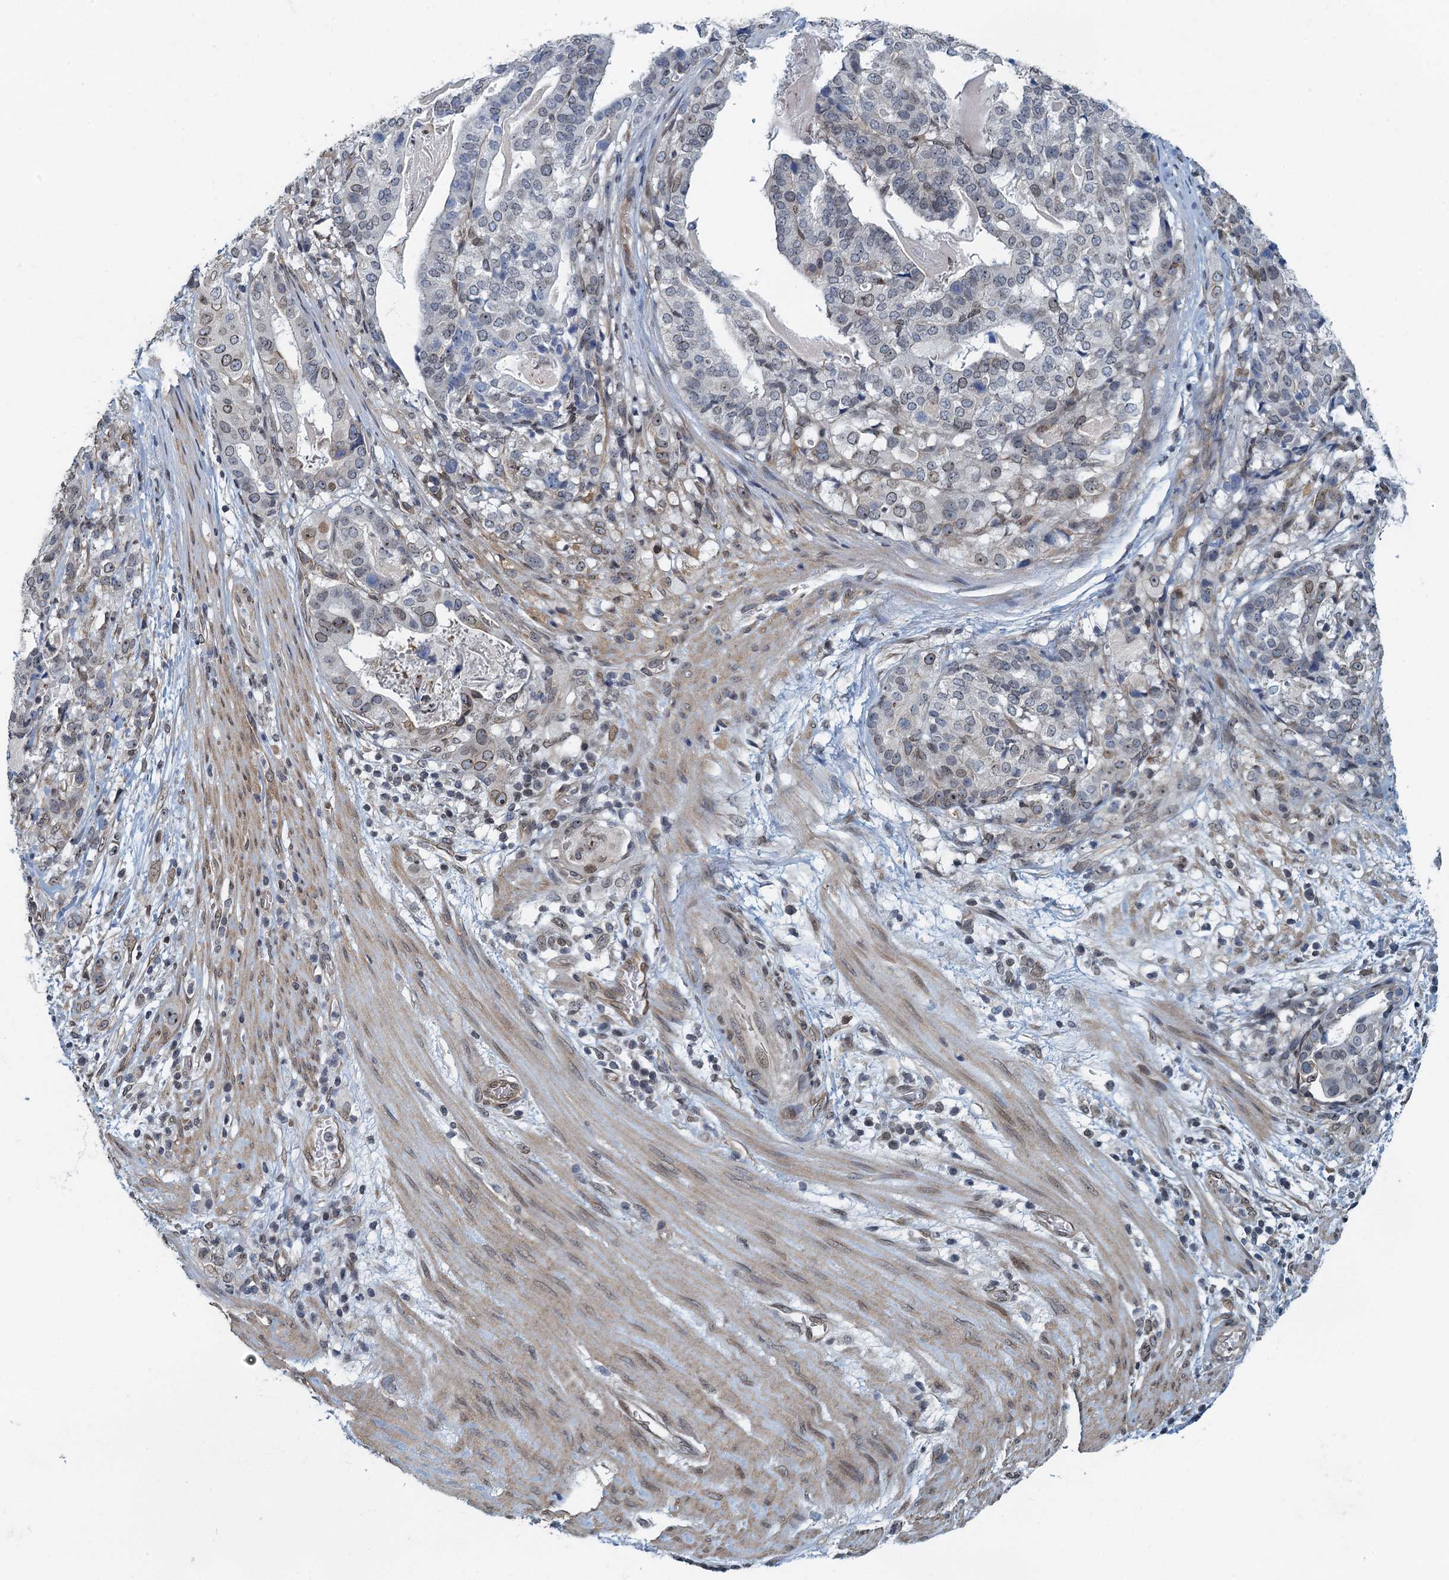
{"staining": {"intensity": "weak", "quantity": "<25%", "location": "nuclear"}, "tissue": "stomach cancer", "cell_type": "Tumor cells", "image_type": "cancer", "snomed": [{"axis": "morphology", "description": "Adenocarcinoma, NOS"}, {"axis": "topography", "description": "Stomach"}], "caption": "Immunohistochemistry (IHC) histopathology image of neoplastic tissue: human stomach cancer (adenocarcinoma) stained with DAB demonstrates no significant protein staining in tumor cells.", "gene": "CCDC34", "patient": {"sex": "male", "age": 48}}